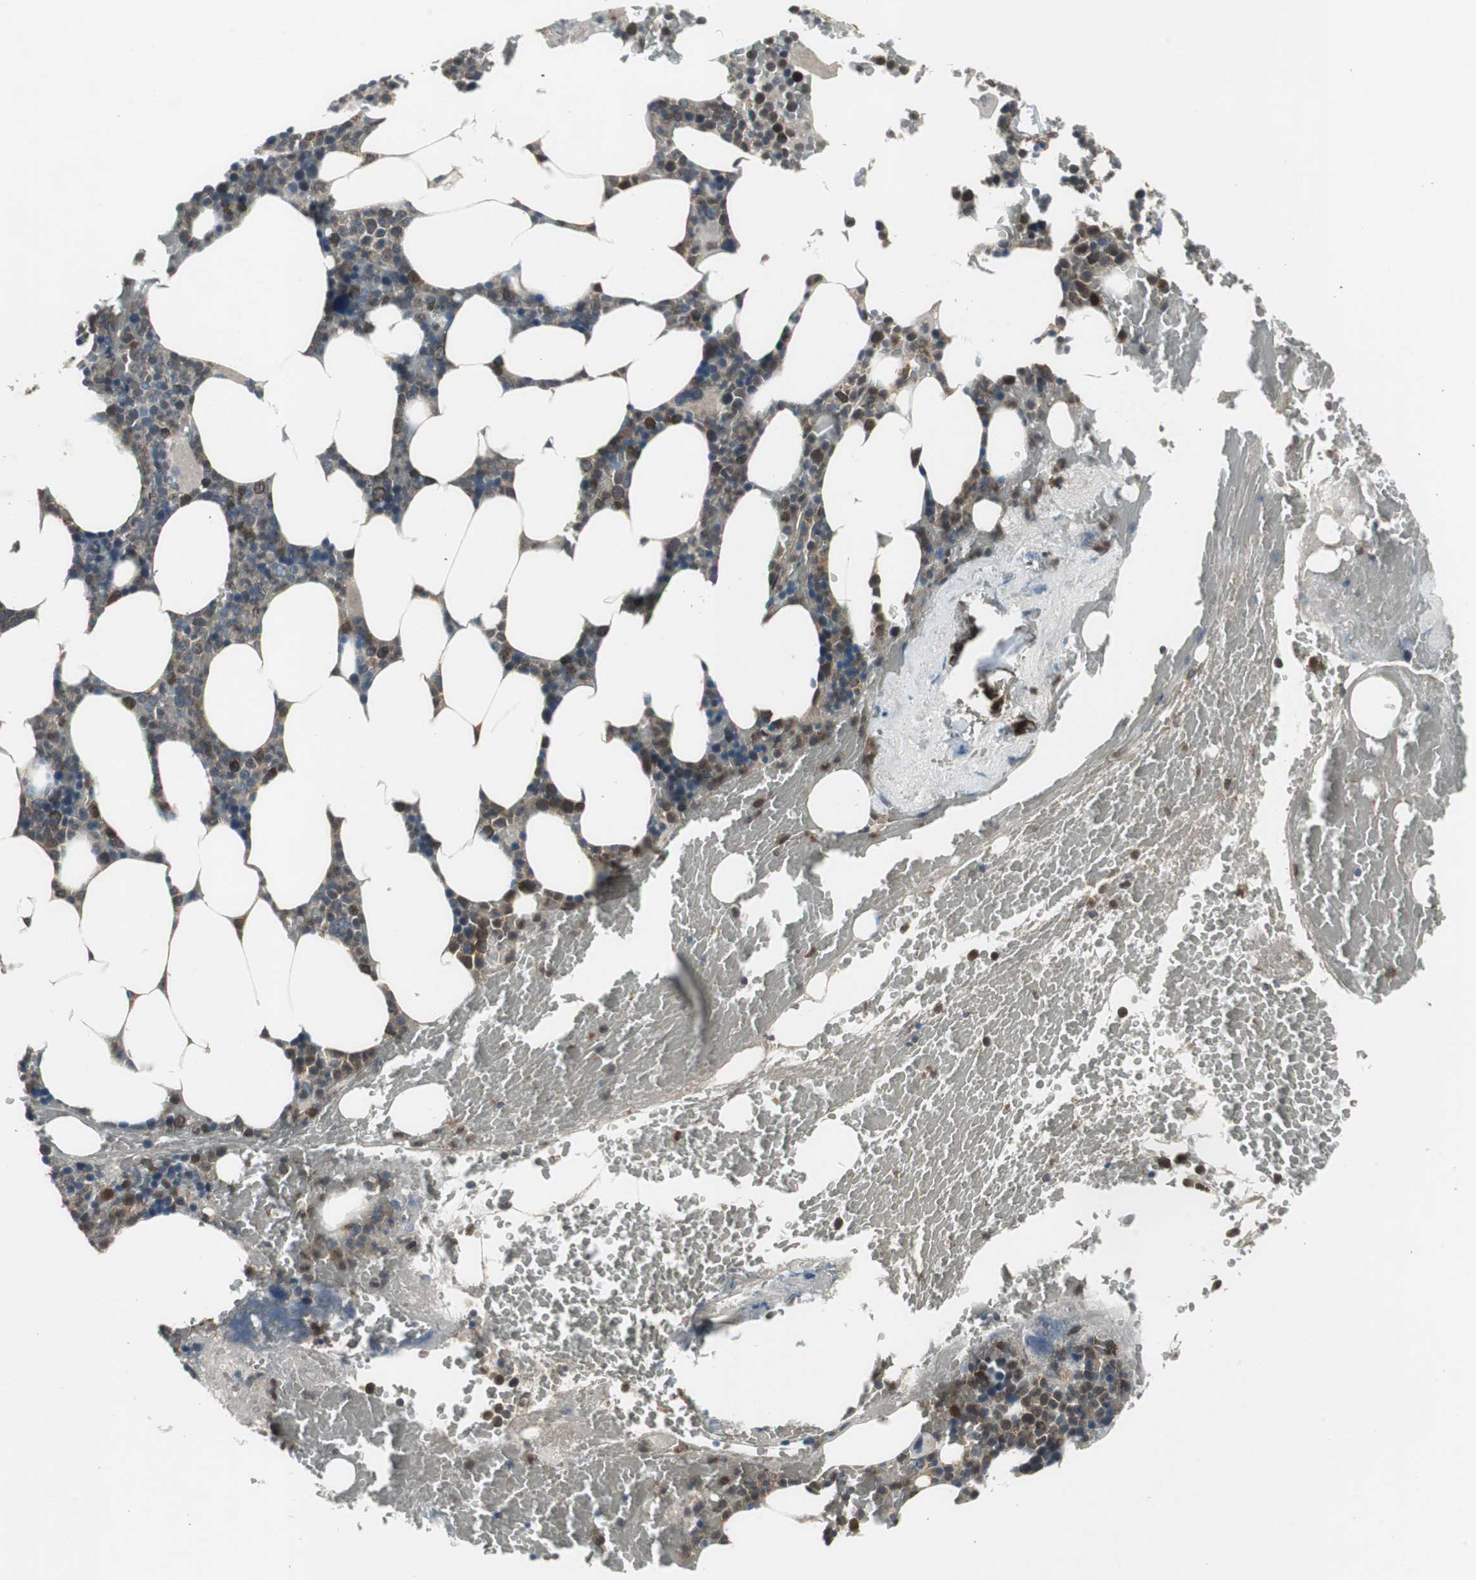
{"staining": {"intensity": "strong", "quantity": "25%-75%", "location": "nuclear"}, "tissue": "bone marrow", "cell_type": "Hematopoietic cells", "image_type": "normal", "snomed": [{"axis": "morphology", "description": "Normal tissue, NOS"}, {"axis": "topography", "description": "Bone marrow"}], "caption": "Immunohistochemical staining of unremarkable bone marrow exhibits high levels of strong nuclear positivity in approximately 25%-75% of hematopoietic cells. Nuclei are stained in blue.", "gene": "PI4KB", "patient": {"sex": "female", "age": 66}}